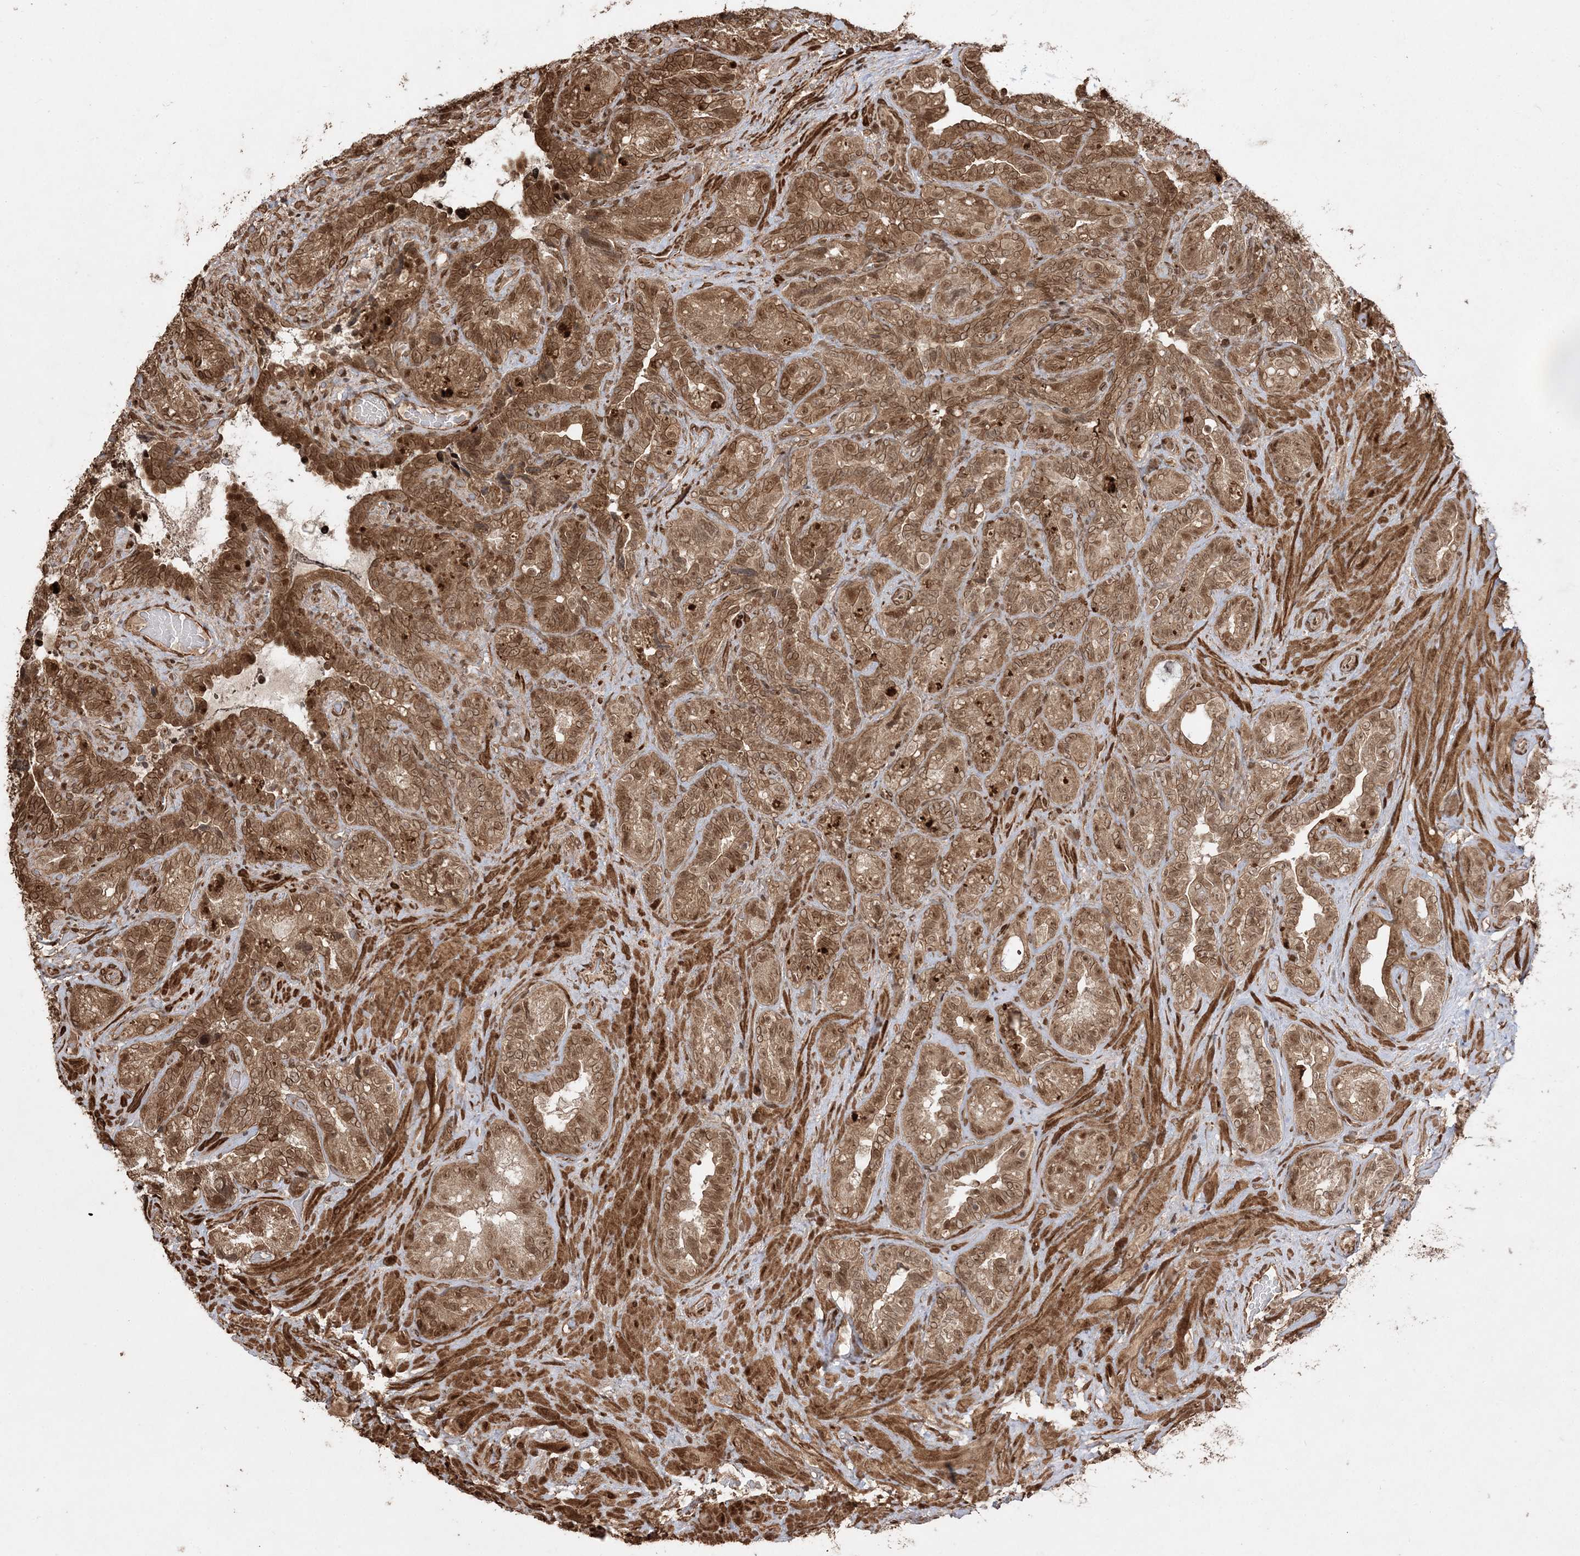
{"staining": {"intensity": "moderate", "quantity": ">75%", "location": "cytoplasmic/membranous,nuclear"}, "tissue": "seminal vesicle", "cell_type": "Glandular cells", "image_type": "normal", "snomed": [{"axis": "morphology", "description": "Normal tissue, NOS"}, {"axis": "topography", "description": "Seminal veicle"}, {"axis": "topography", "description": "Peripheral nerve tissue"}], "caption": "Immunohistochemical staining of unremarkable seminal vesicle demonstrates >75% levels of moderate cytoplasmic/membranous,nuclear protein staining in approximately >75% of glandular cells. Immunohistochemistry (ihc) stains the protein in brown and the nuclei are stained blue.", "gene": "ETAA1", "patient": {"sex": "male", "age": 67}}